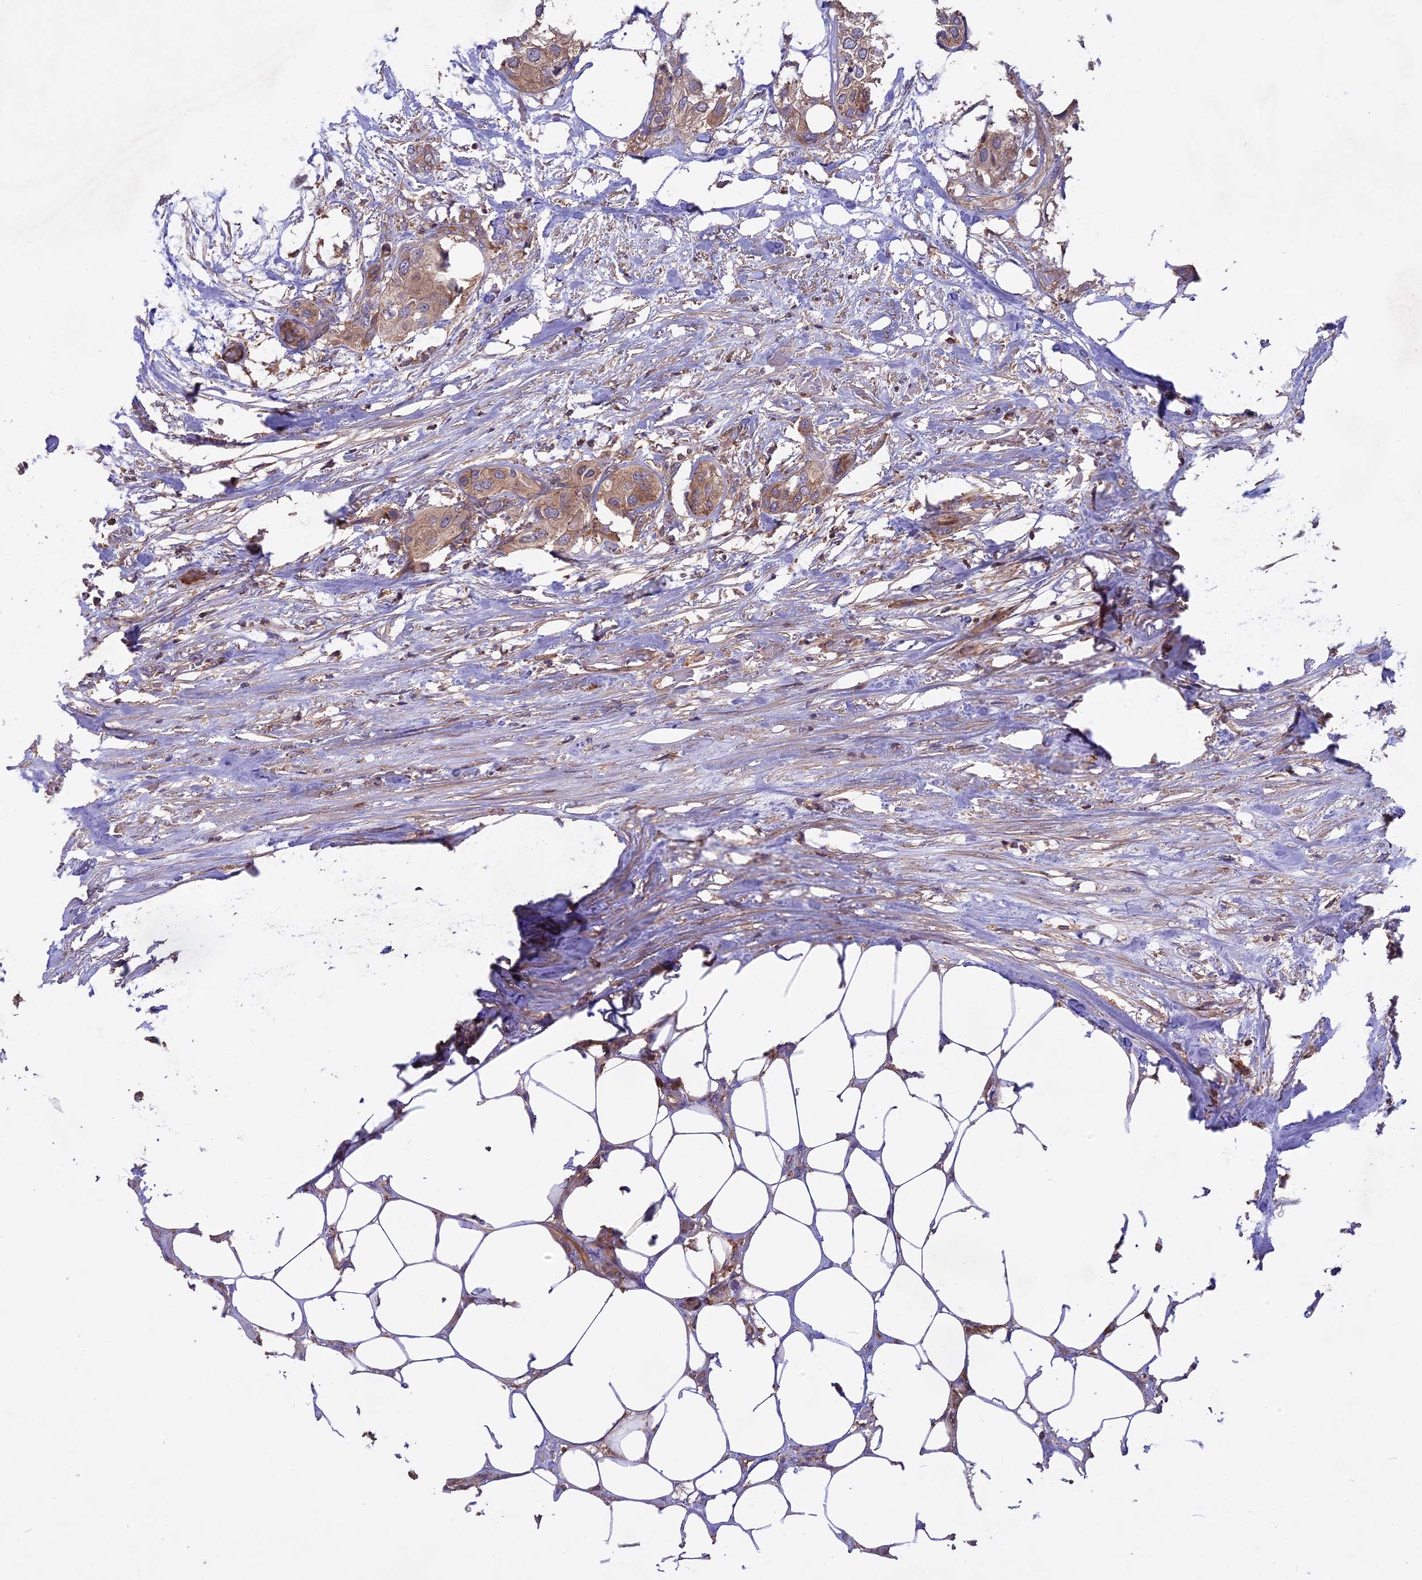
{"staining": {"intensity": "moderate", "quantity": ">75%", "location": "cytoplasmic/membranous"}, "tissue": "urothelial cancer", "cell_type": "Tumor cells", "image_type": "cancer", "snomed": [{"axis": "morphology", "description": "Urothelial carcinoma, High grade"}, {"axis": "topography", "description": "Urinary bladder"}], "caption": "Immunohistochemical staining of human urothelial cancer exhibits medium levels of moderate cytoplasmic/membranous positivity in about >75% of tumor cells.", "gene": "NUDT8", "patient": {"sex": "male", "age": 64}}